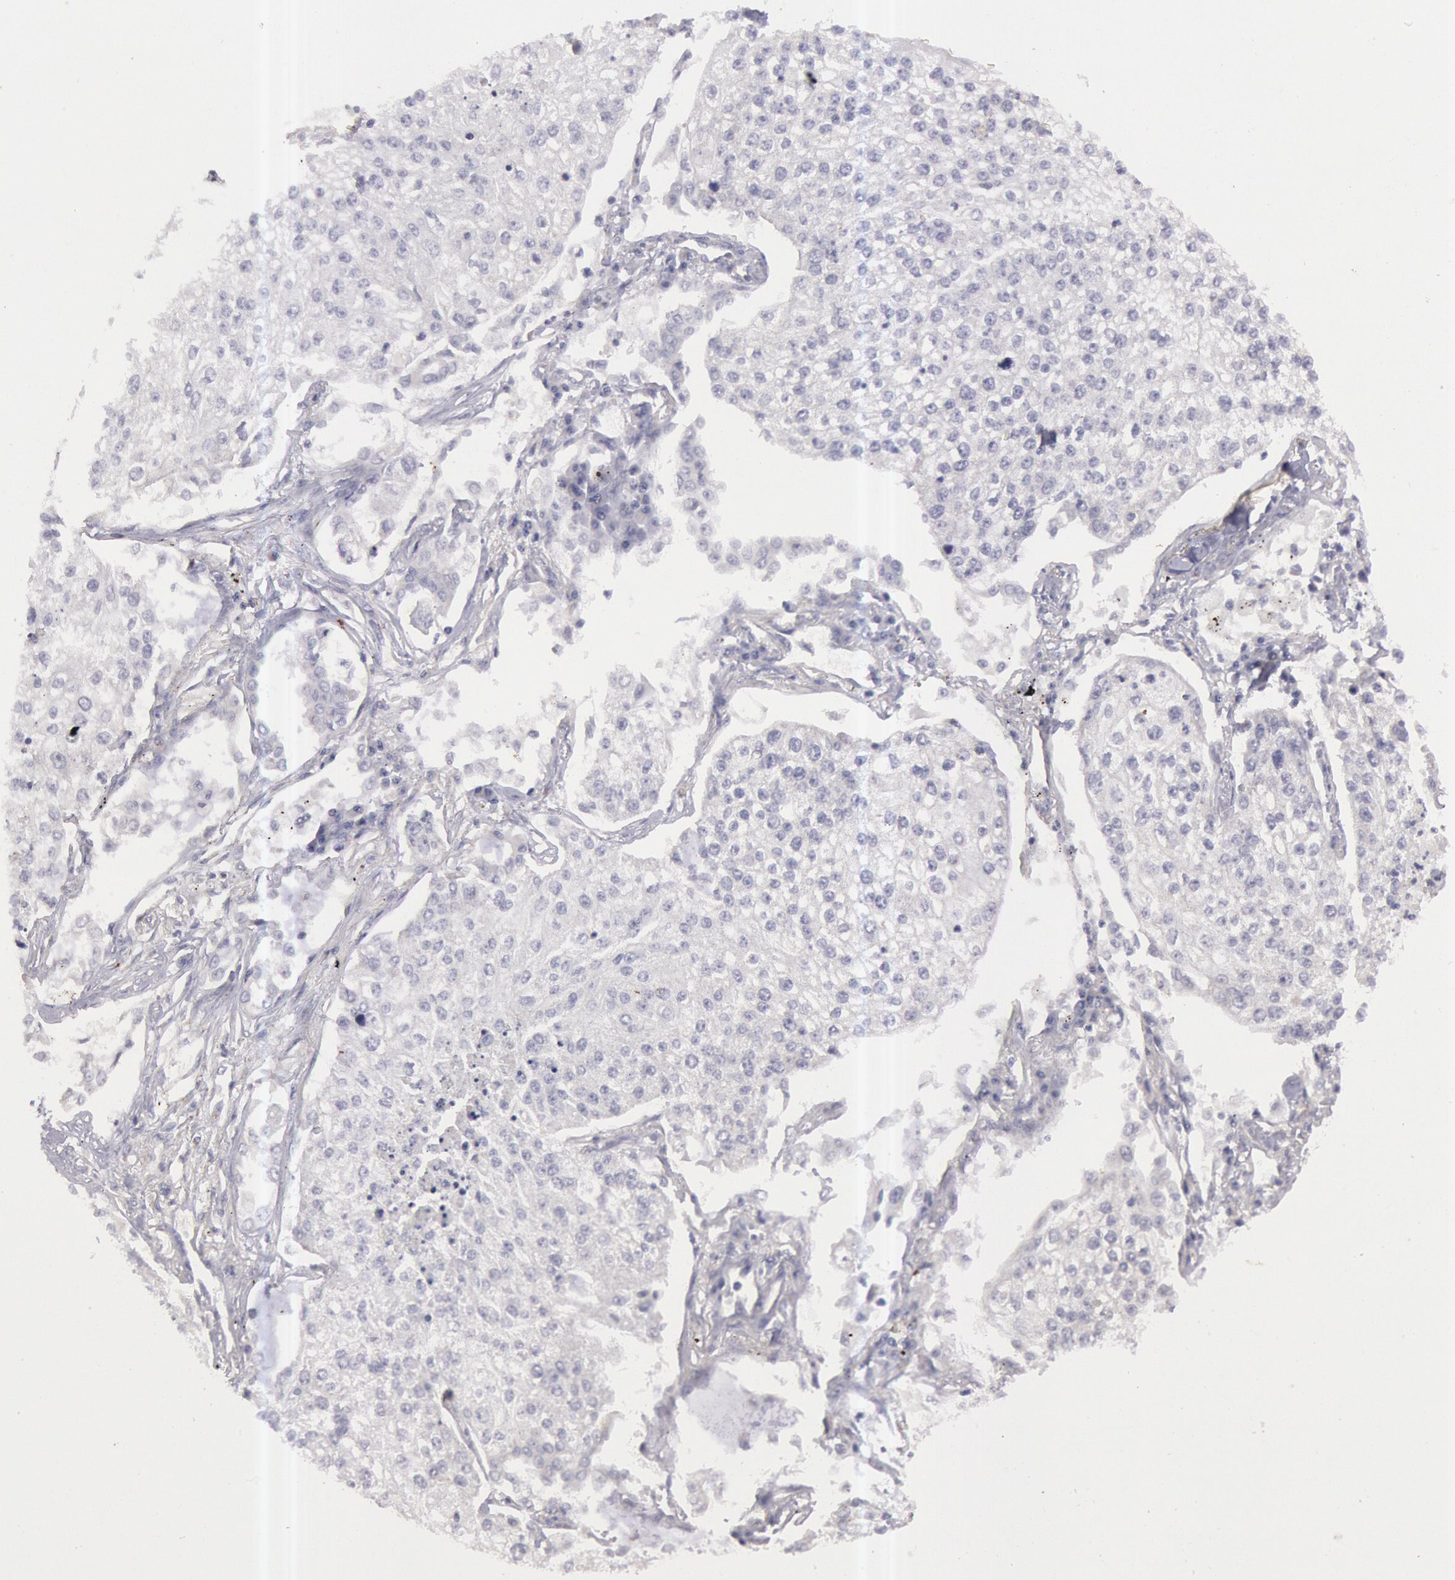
{"staining": {"intensity": "negative", "quantity": "none", "location": "none"}, "tissue": "lung cancer", "cell_type": "Tumor cells", "image_type": "cancer", "snomed": [{"axis": "morphology", "description": "Squamous cell carcinoma, NOS"}, {"axis": "topography", "description": "Lung"}], "caption": "A micrograph of human lung cancer (squamous cell carcinoma) is negative for staining in tumor cells. (Immunohistochemistry, brightfield microscopy, high magnification).", "gene": "AMOTL1", "patient": {"sex": "male", "age": 75}}